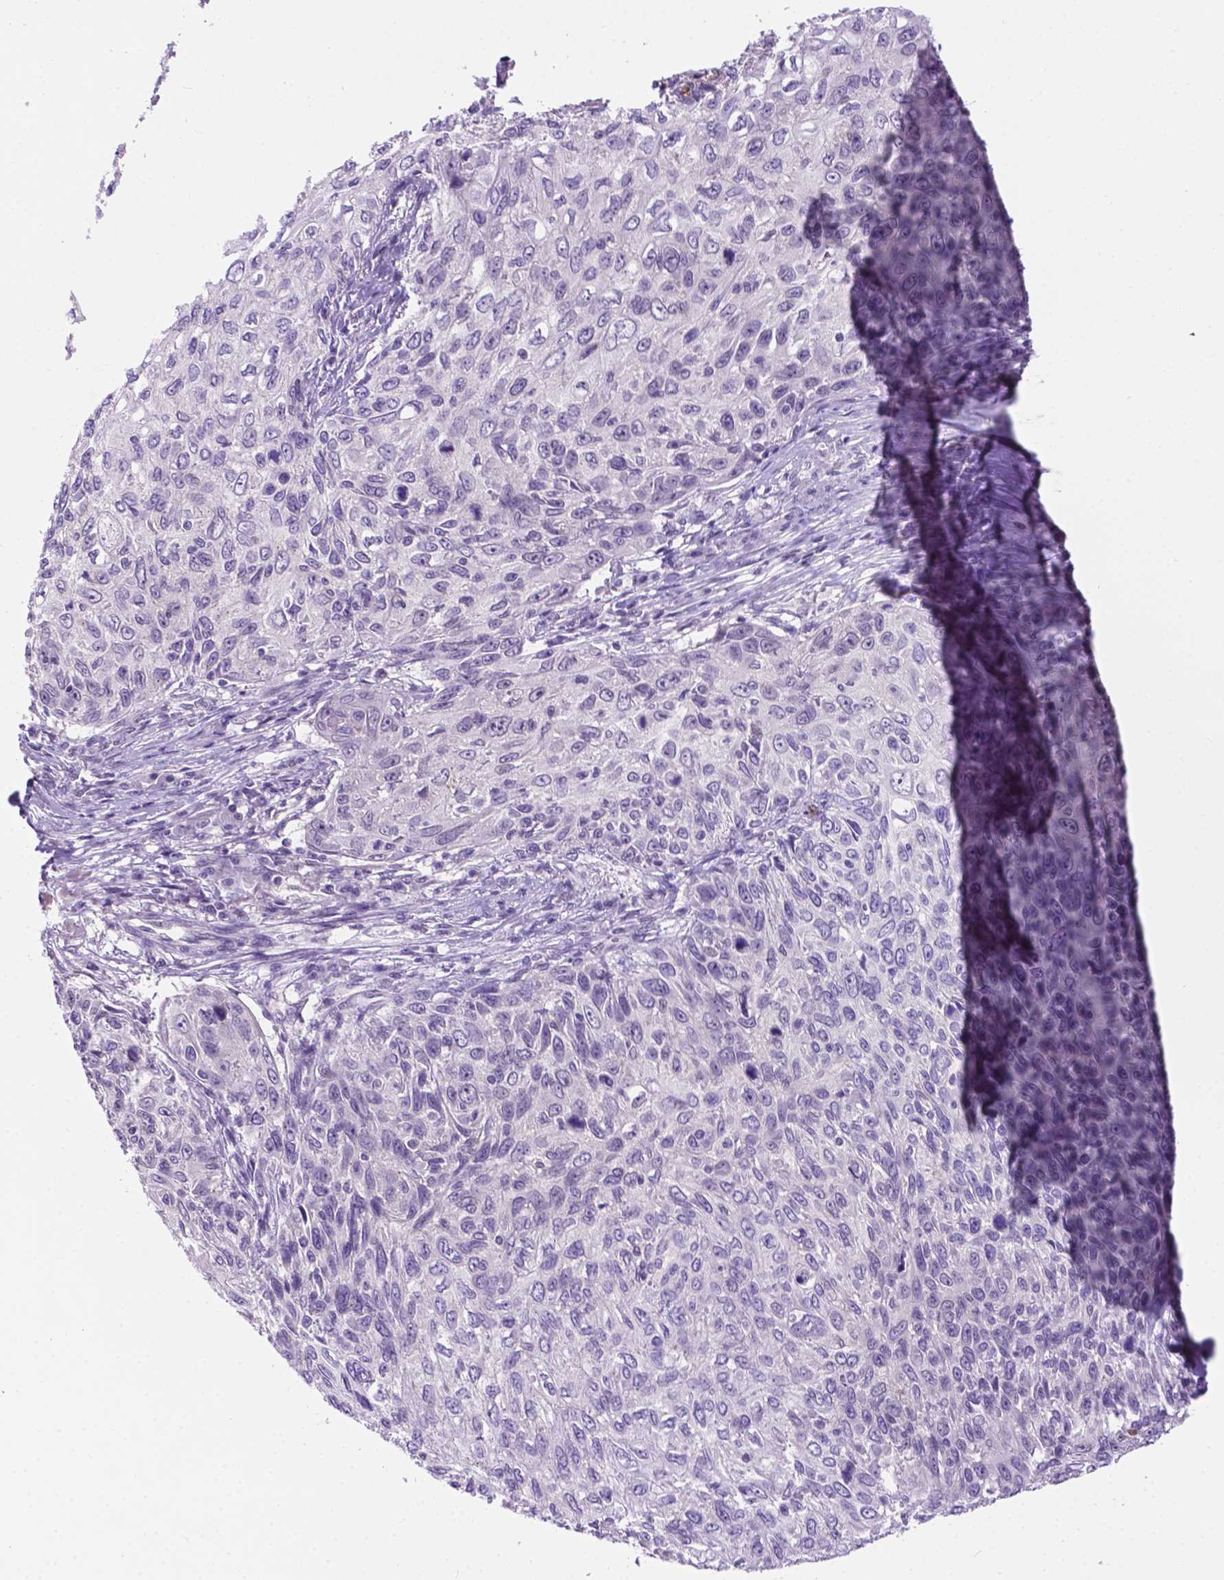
{"staining": {"intensity": "negative", "quantity": "none", "location": "none"}, "tissue": "skin cancer", "cell_type": "Tumor cells", "image_type": "cancer", "snomed": [{"axis": "morphology", "description": "Squamous cell carcinoma, NOS"}, {"axis": "topography", "description": "Skin"}], "caption": "The micrograph demonstrates no significant positivity in tumor cells of skin cancer (squamous cell carcinoma).", "gene": "MMP27", "patient": {"sex": "male", "age": 92}}